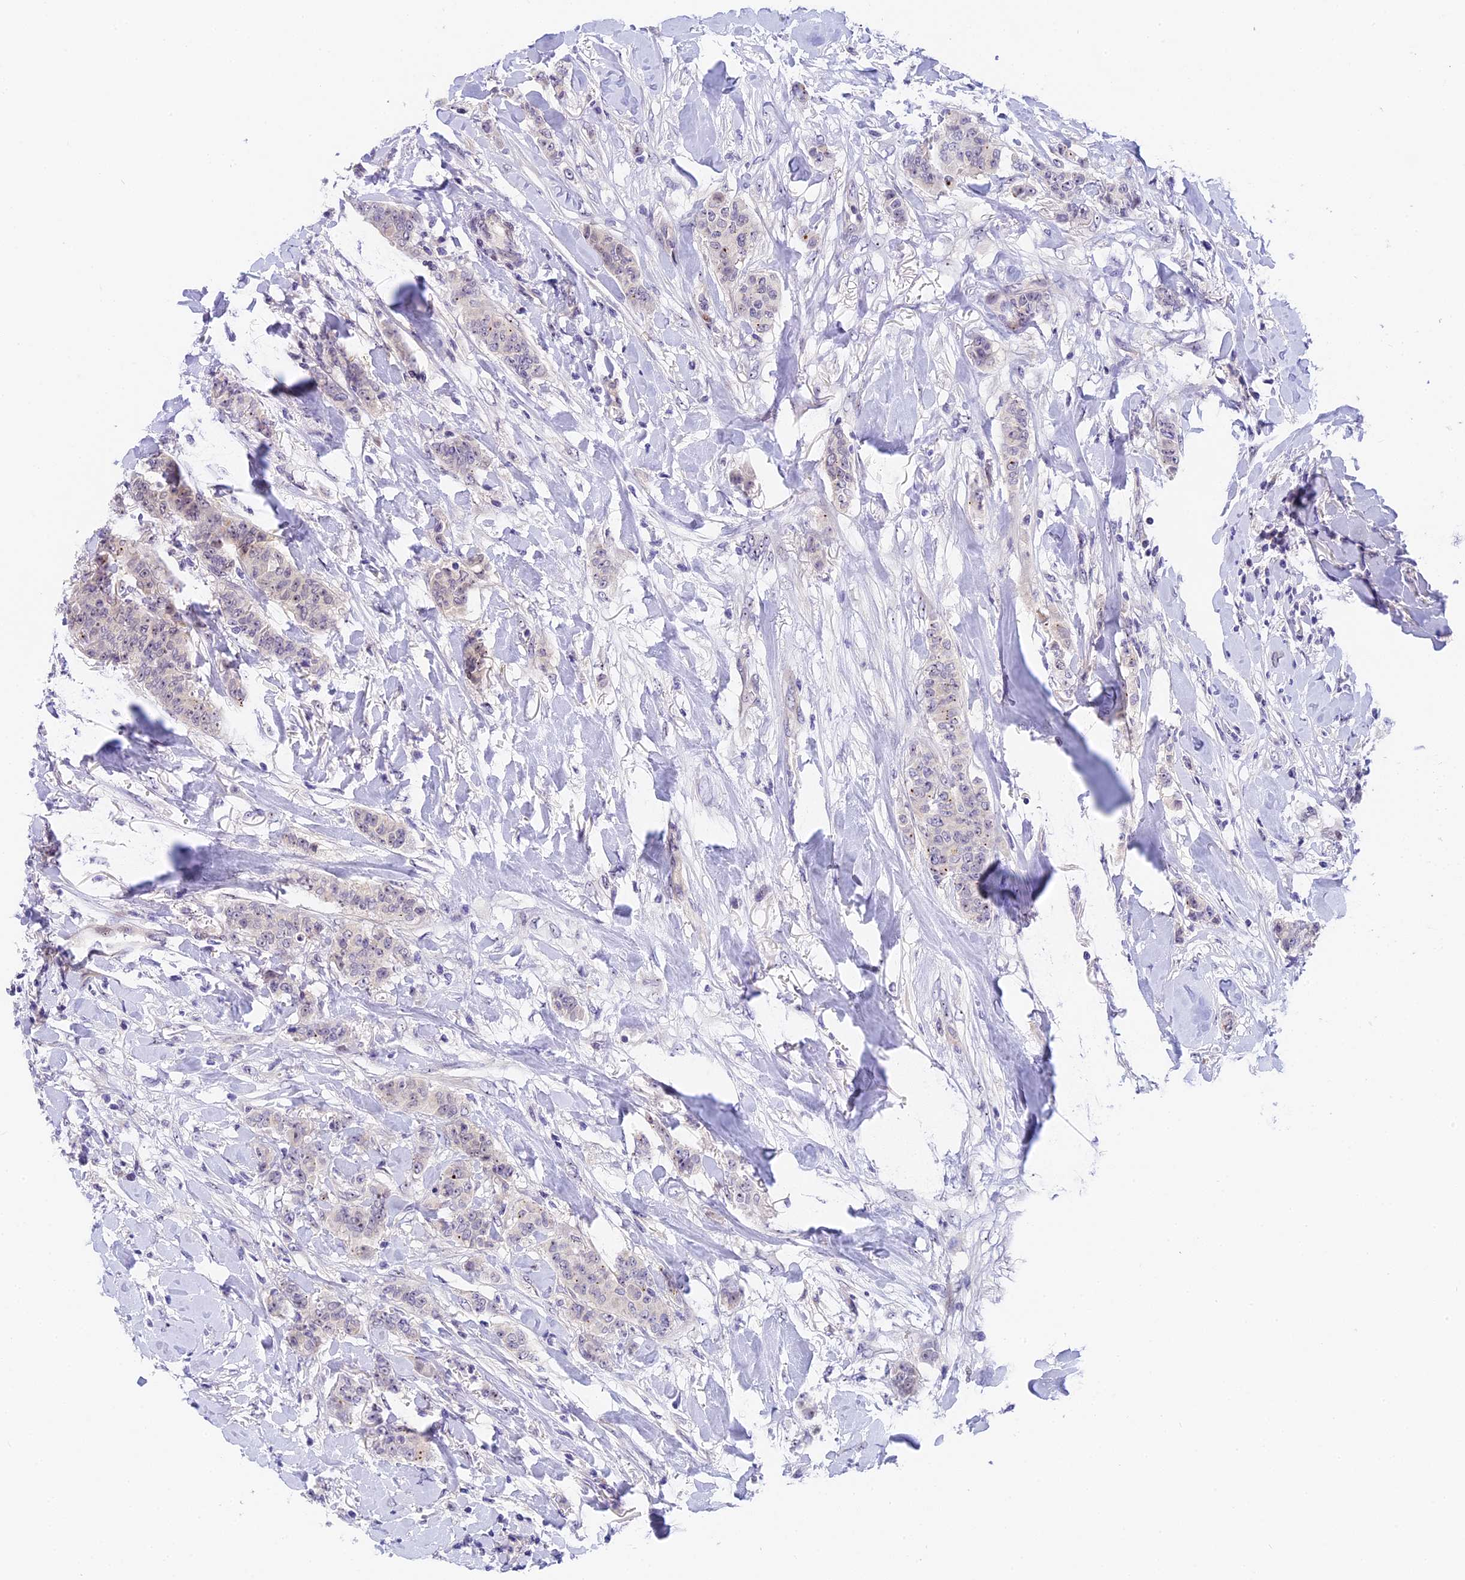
{"staining": {"intensity": "negative", "quantity": "none", "location": "none"}, "tissue": "breast cancer", "cell_type": "Tumor cells", "image_type": "cancer", "snomed": [{"axis": "morphology", "description": "Duct carcinoma"}, {"axis": "topography", "description": "Breast"}], "caption": "This is an IHC image of breast cancer (intraductal carcinoma). There is no positivity in tumor cells.", "gene": "MIDN", "patient": {"sex": "female", "age": 40}}